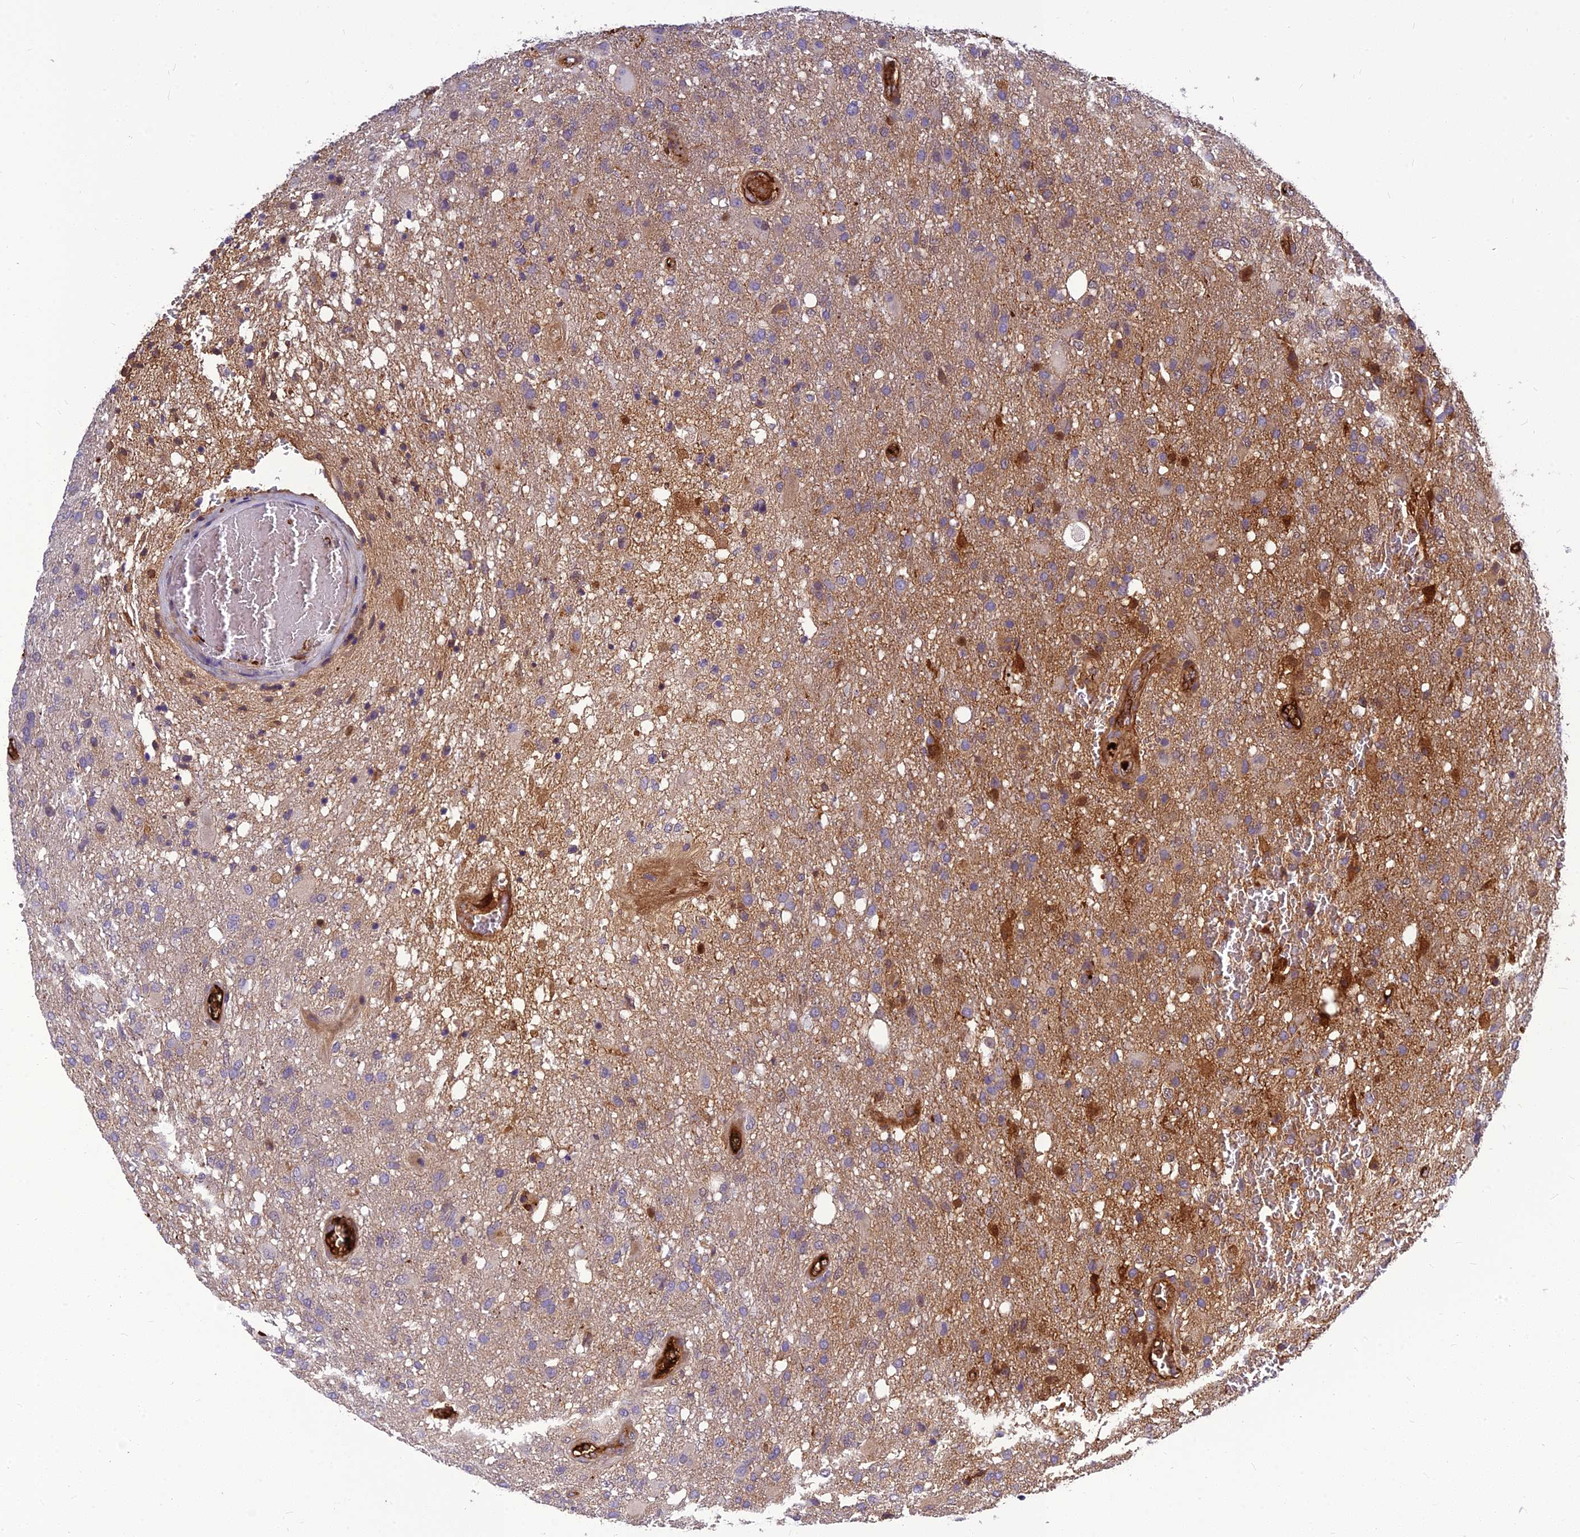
{"staining": {"intensity": "weak", "quantity": "25%-75%", "location": "cytoplasmic/membranous"}, "tissue": "glioma", "cell_type": "Tumor cells", "image_type": "cancer", "snomed": [{"axis": "morphology", "description": "Glioma, malignant, High grade"}, {"axis": "topography", "description": "Brain"}], "caption": "High-grade glioma (malignant) stained with DAB (3,3'-diaminobenzidine) IHC reveals low levels of weak cytoplasmic/membranous staining in about 25%-75% of tumor cells.", "gene": "CLEC11A", "patient": {"sex": "female", "age": 74}}